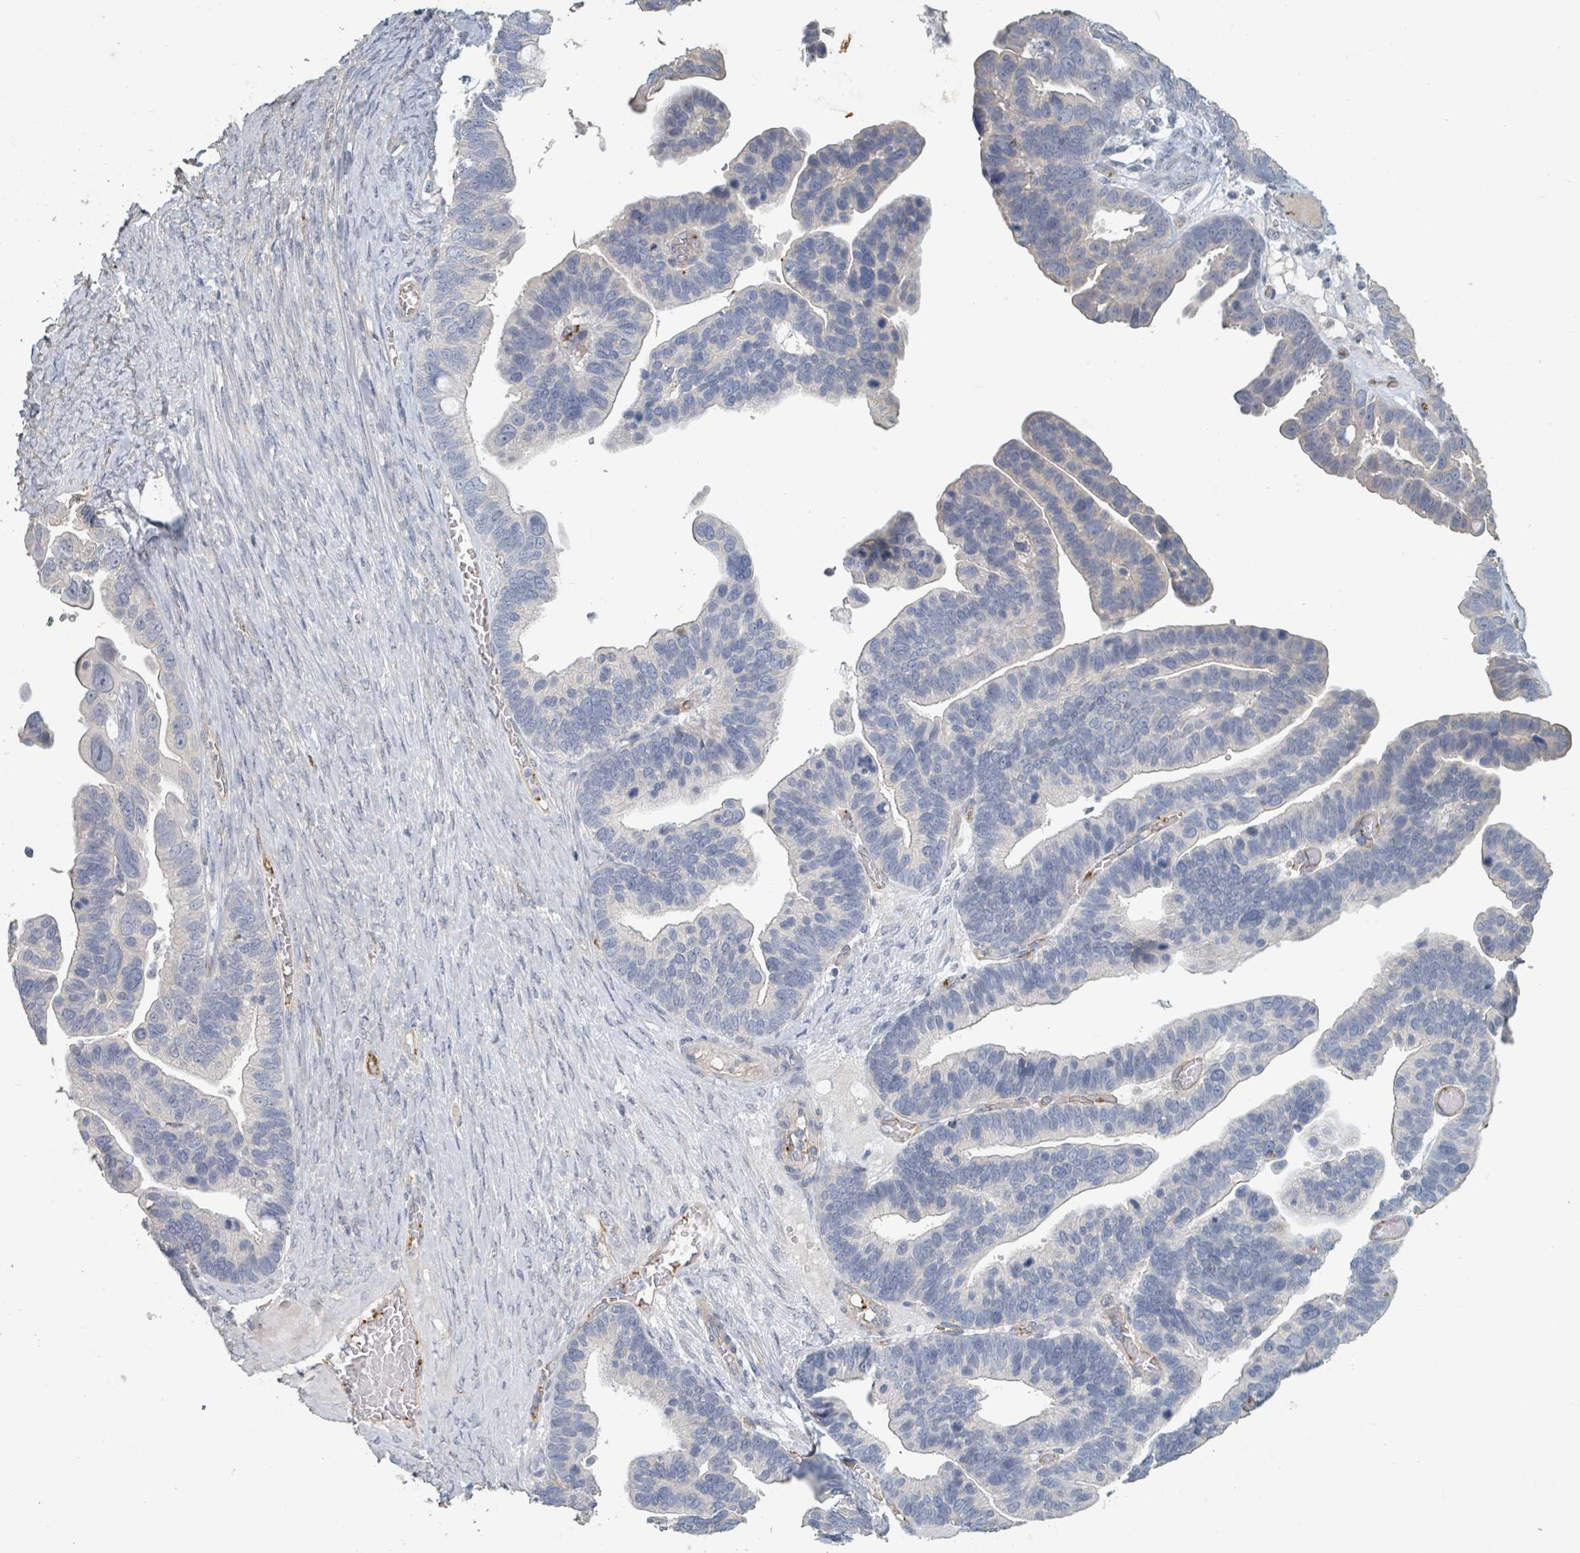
{"staining": {"intensity": "negative", "quantity": "none", "location": "none"}, "tissue": "ovarian cancer", "cell_type": "Tumor cells", "image_type": "cancer", "snomed": [{"axis": "morphology", "description": "Cystadenocarcinoma, serous, NOS"}, {"axis": "topography", "description": "Ovary"}], "caption": "Immunohistochemistry of ovarian cancer (serous cystadenocarcinoma) shows no staining in tumor cells.", "gene": "PLAUR", "patient": {"sex": "female", "age": 56}}